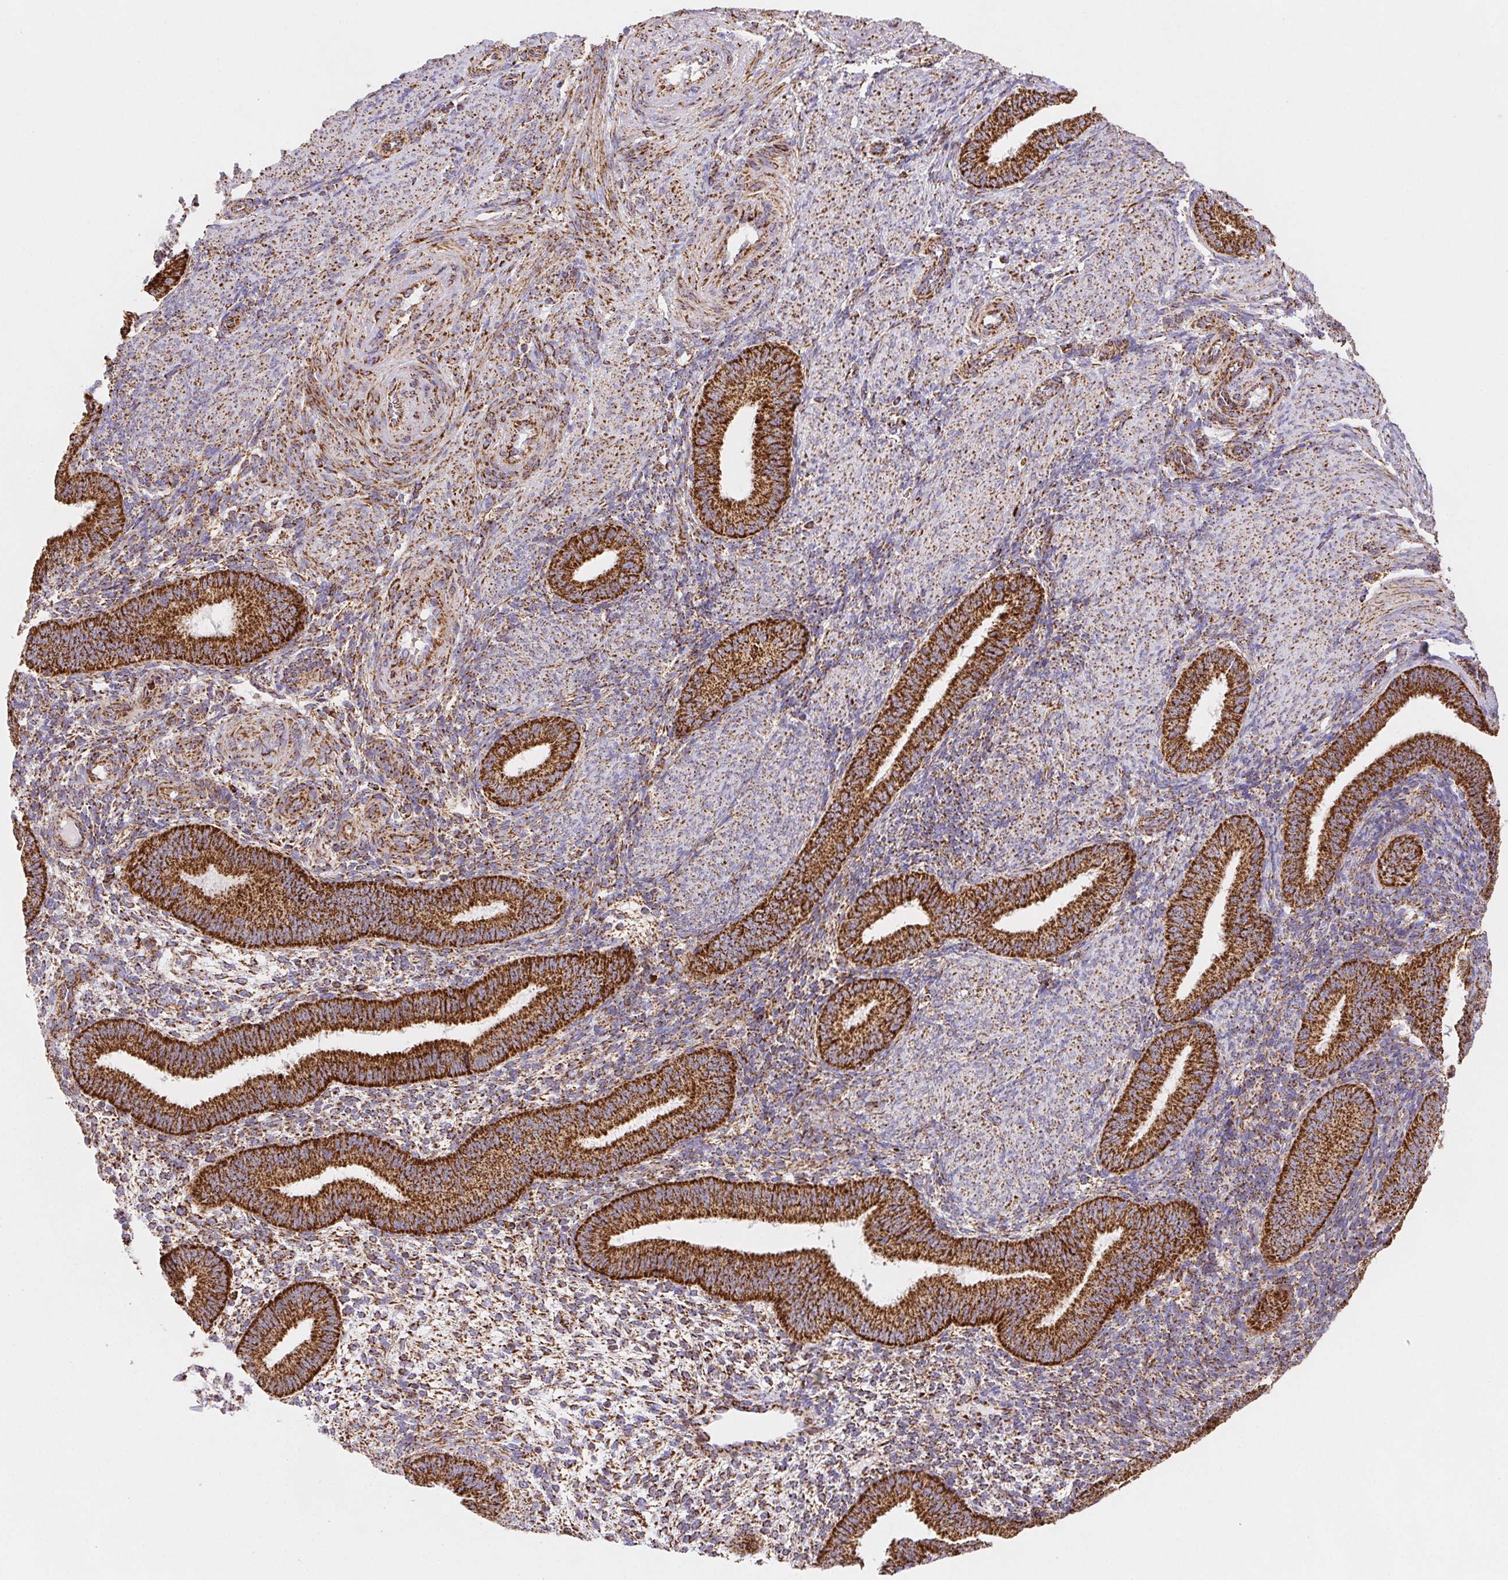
{"staining": {"intensity": "moderate", "quantity": ">75%", "location": "cytoplasmic/membranous"}, "tissue": "endometrium", "cell_type": "Cells in endometrial stroma", "image_type": "normal", "snomed": [{"axis": "morphology", "description": "Normal tissue, NOS"}, {"axis": "topography", "description": "Endometrium"}], "caption": "Protein staining of benign endometrium reveals moderate cytoplasmic/membranous staining in approximately >75% of cells in endometrial stroma. The staining is performed using DAB (3,3'-diaminobenzidine) brown chromogen to label protein expression. The nuclei are counter-stained blue using hematoxylin.", "gene": "NIPSNAP2", "patient": {"sex": "female", "age": 39}}